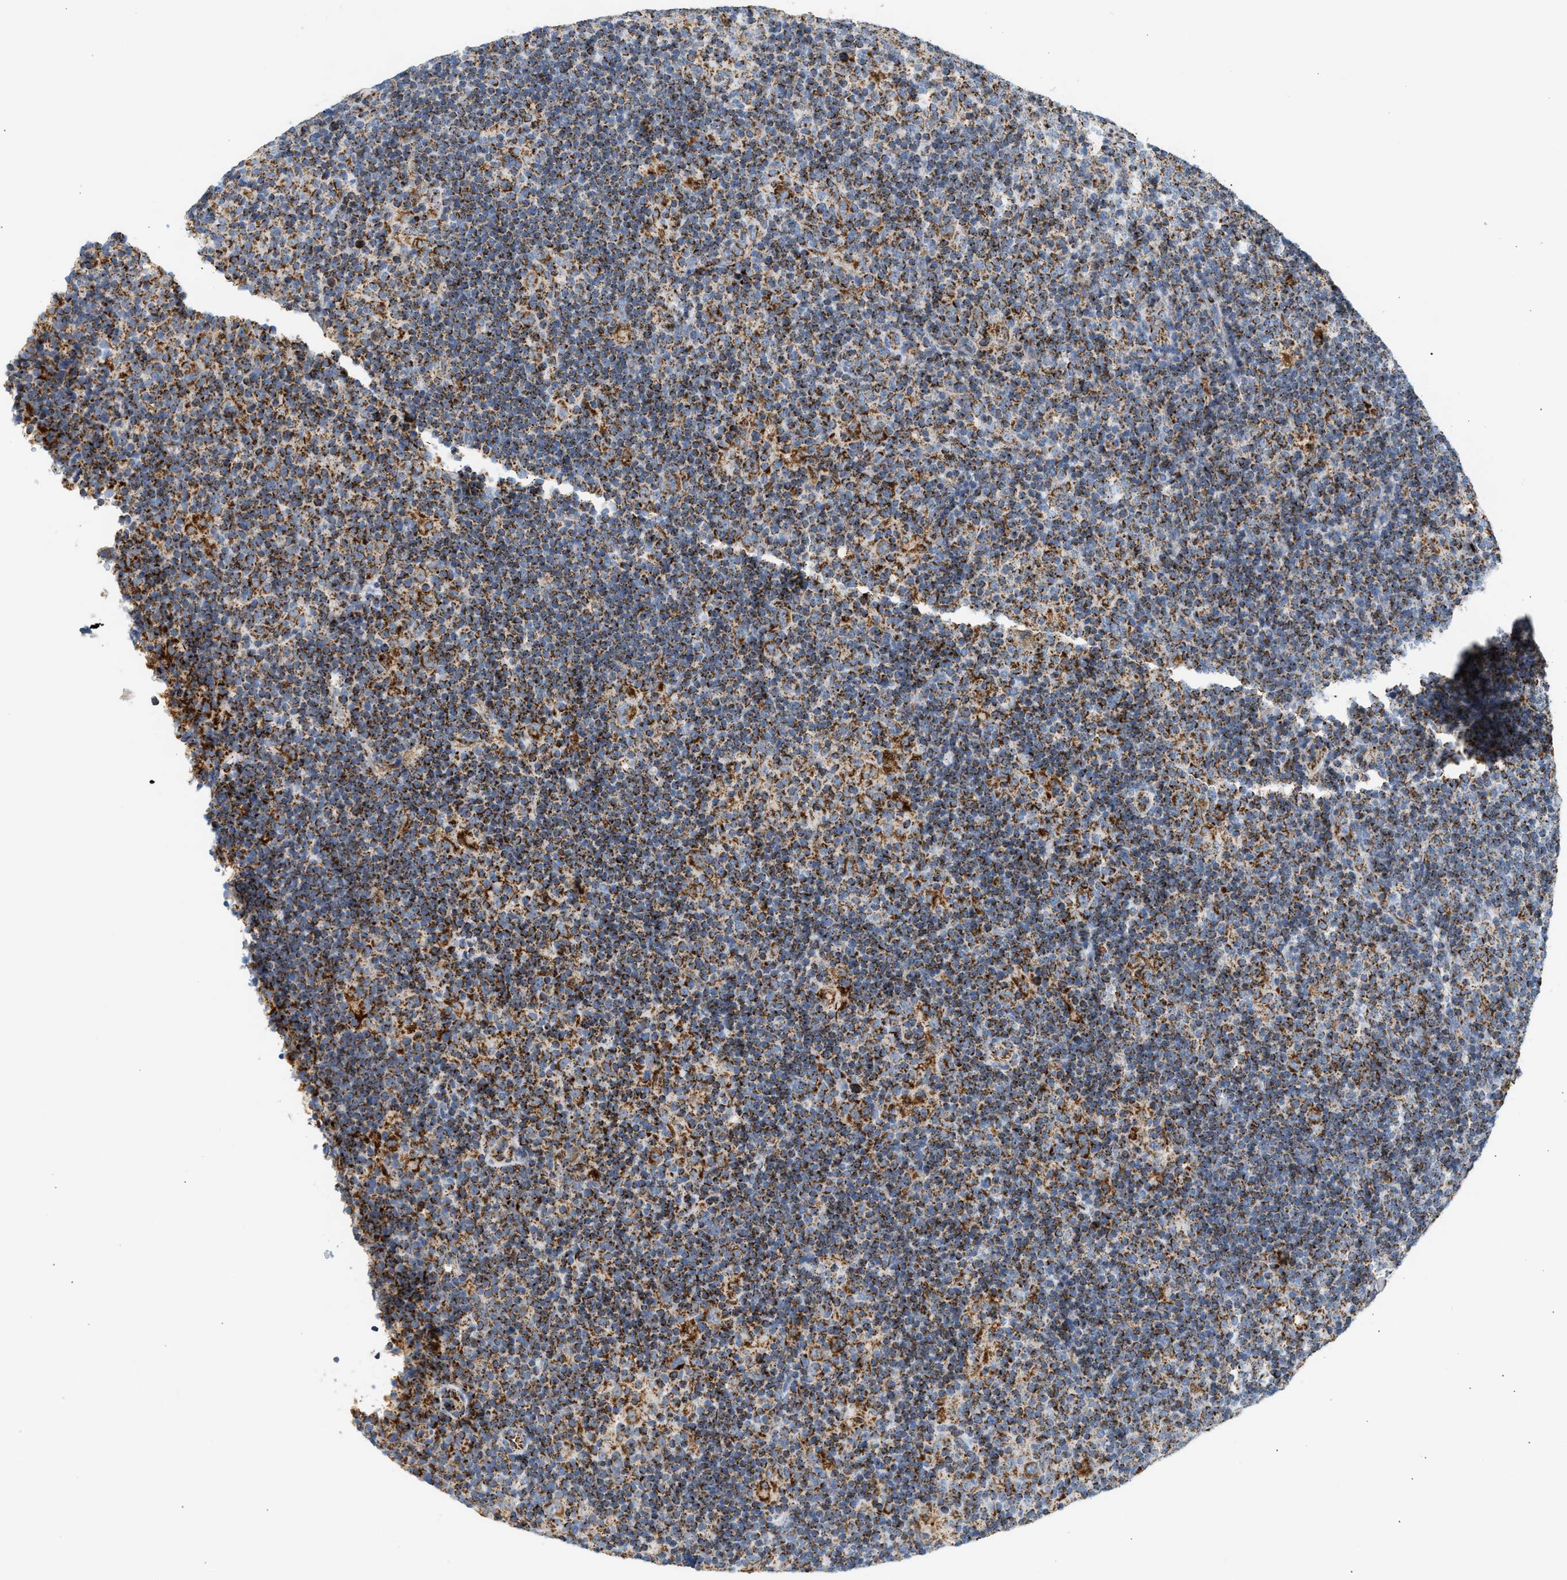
{"staining": {"intensity": "moderate", "quantity": ">75%", "location": "cytoplasmic/membranous"}, "tissue": "lymphoma", "cell_type": "Tumor cells", "image_type": "cancer", "snomed": [{"axis": "morphology", "description": "Hodgkin's disease, NOS"}, {"axis": "topography", "description": "Lymph node"}], "caption": "Immunohistochemical staining of human Hodgkin's disease exhibits medium levels of moderate cytoplasmic/membranous positivity in approximately >75% of tumor cells.", "gene": "OGDH", "patient": {"sex": "female", "age": 57}}